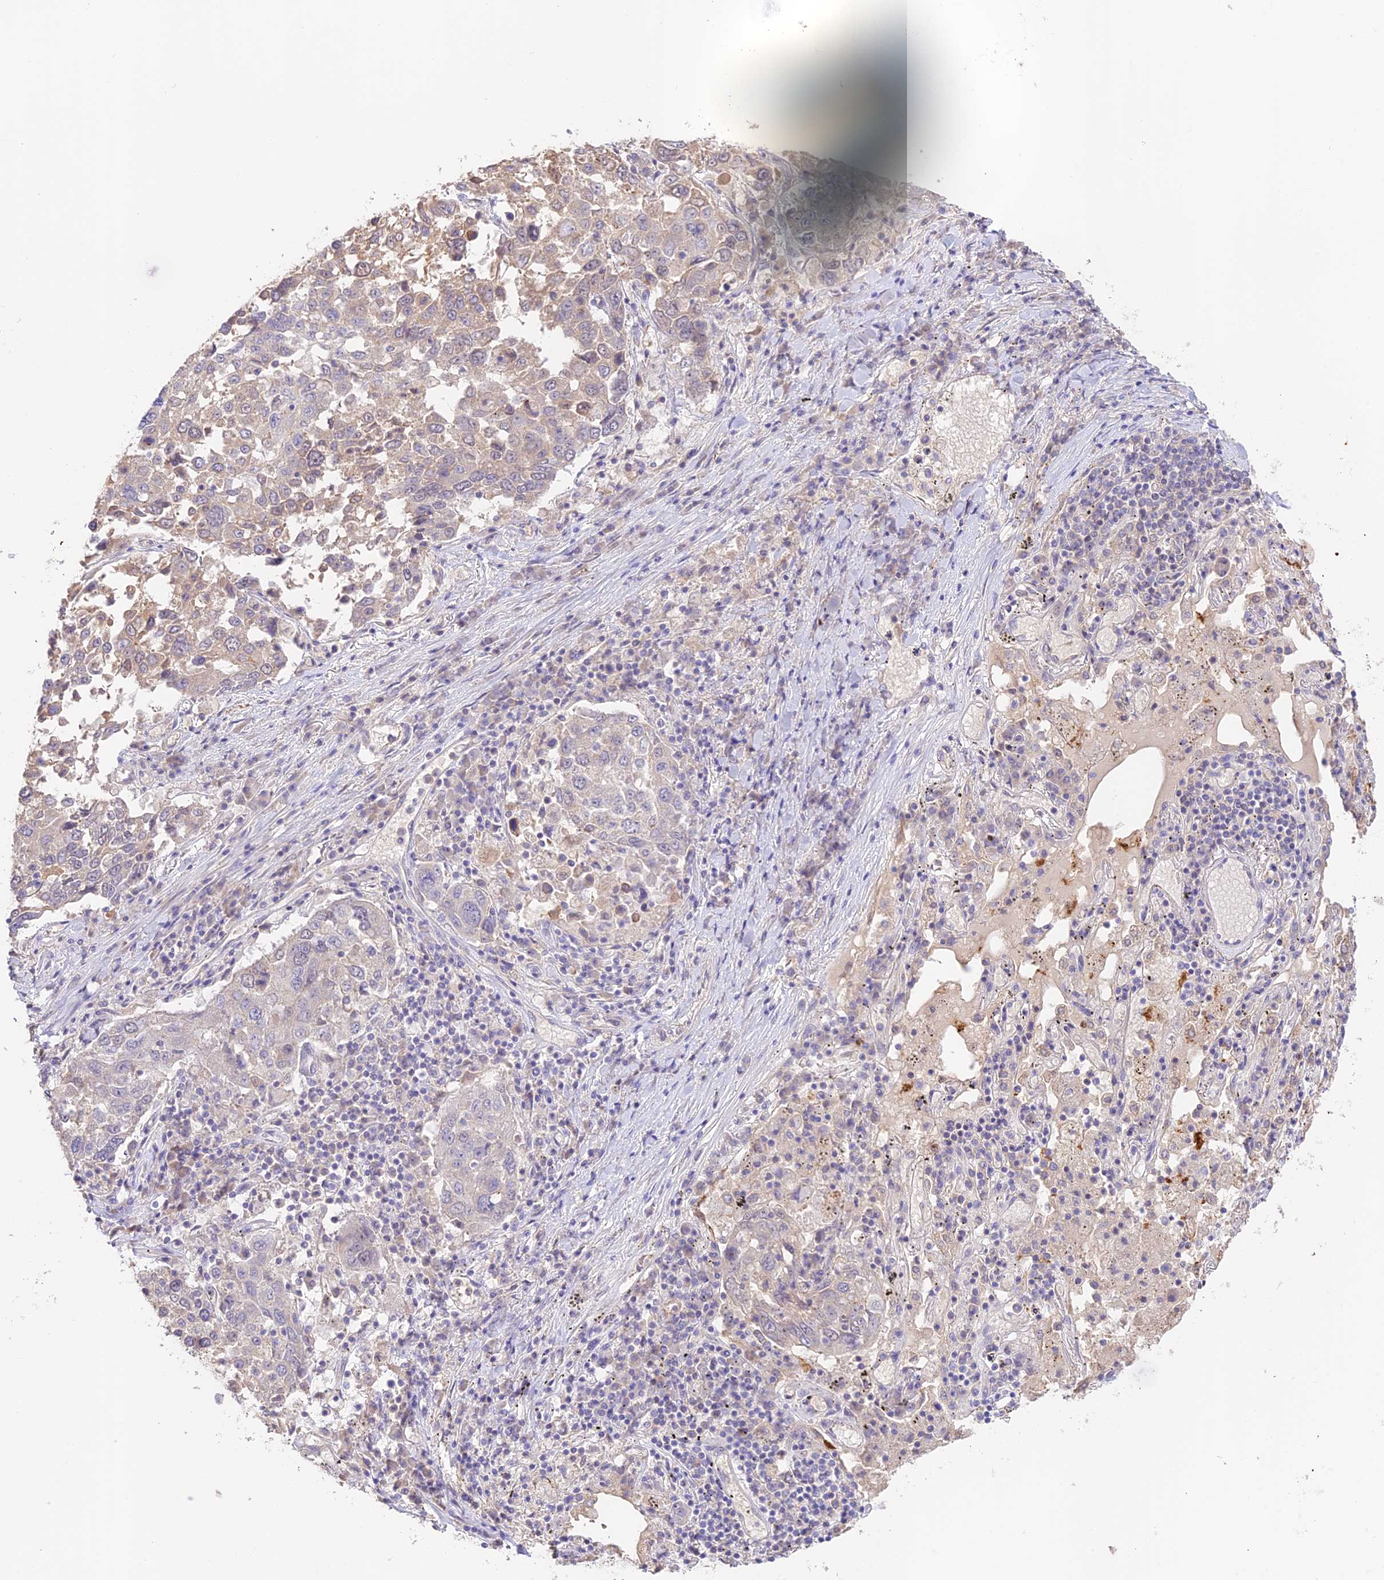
{"staining": {"intensity": "negative", "quantity": "none", "location": "none"}, "tissue": "lung cancer", "cell_type": "Tumor cells", "image_type": "cancer", "snomed": [{"axis": "morphology", "description": "Squamous cell carcinoma, NOS"}, {"axis": "topography", "description": "Lung"}], "caption": "The immunohistochemistry histopathology image has no significant positivity in tumor cells of lung cancer tissue. Nuclei are stained in blue.", "gene": "CAMSAP3", "patient": {"sex": "male", "age": 65}}